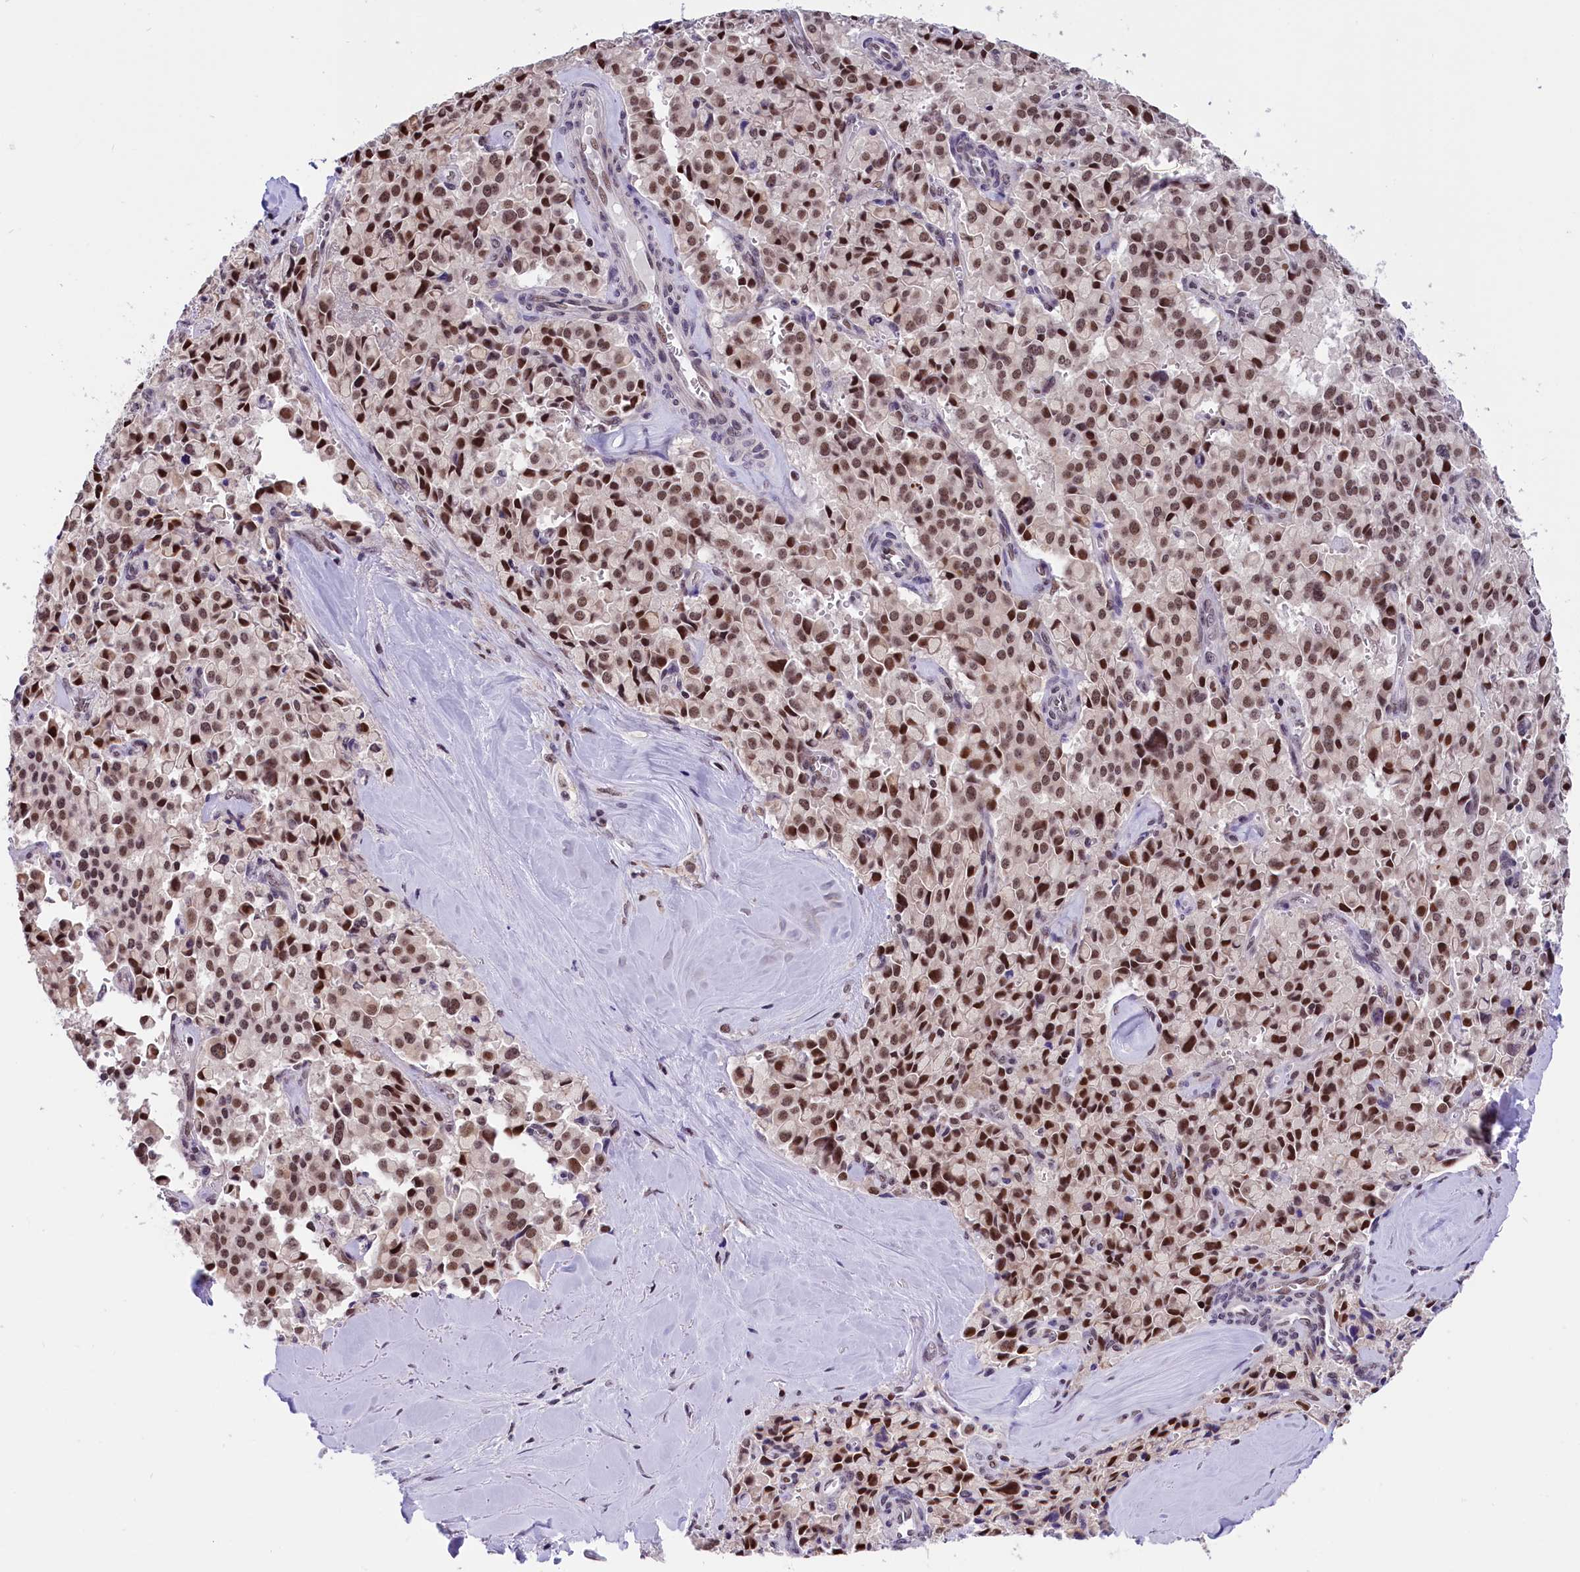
{"staining": {"intensity": "moderate", "quantity": ">75%", "location": "nuclear"}, "tissue": "pancreatic cancer", "cell_type": "Tumor cells", "image_type": "cancer", "snomed": [{"axis": "morphology", "description": "Adenocarcinoma, NOS"}, {"axis": "topography", "description": "Pancreas"}], "caption": "Protein expression by immunohistochemistry (IHC) exhibits moderate nuclear positivity in about >75% of tumor cells in pancreatic cancer (adenocarcinoma).", "gene": "CDYL2", "patient": {"sex": "male", "age": 65}}